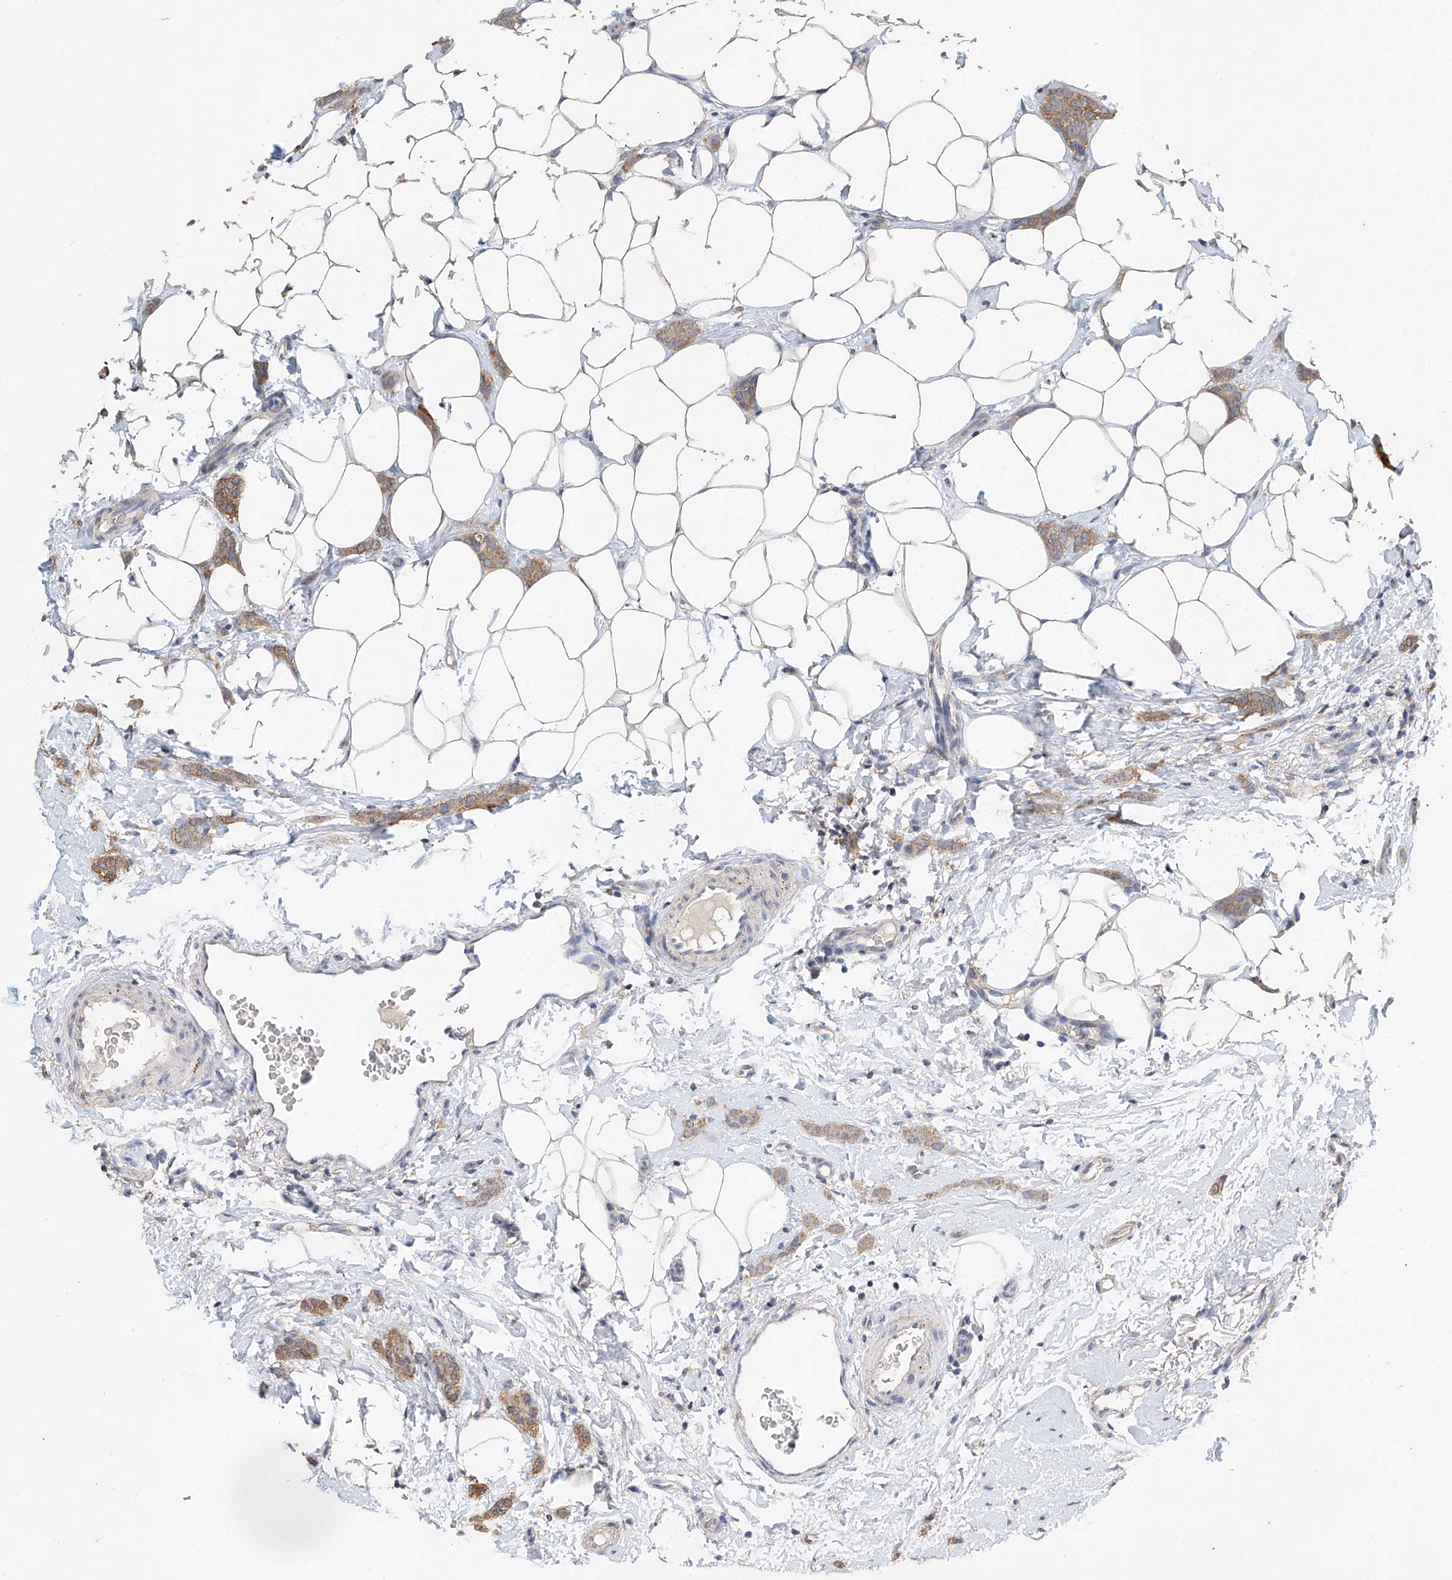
{"staining": {"intensity": "moderate", "quantity": ">75%", "location": "cytoplasmic/membranous"}, "tissue": "breast cancer", "cell_type": "Tumor cells", "image_type": "cancer", "snomed": [{"axis": "morphology", "description": "Lobular carcinoma"}, {"axis": "topography", "description": "Skin"}, {"axis": "topography", "description": "Breast"}], "caption": "IHC image of human breast lobular carcinoma stained for a protein (brown), which exhibits medium levels of moderate cytoplasmic/membranous staining in approximately >75% of tumor cells.", "gene": "CERS4", "patient": {"sex": "female", "age": 46}}